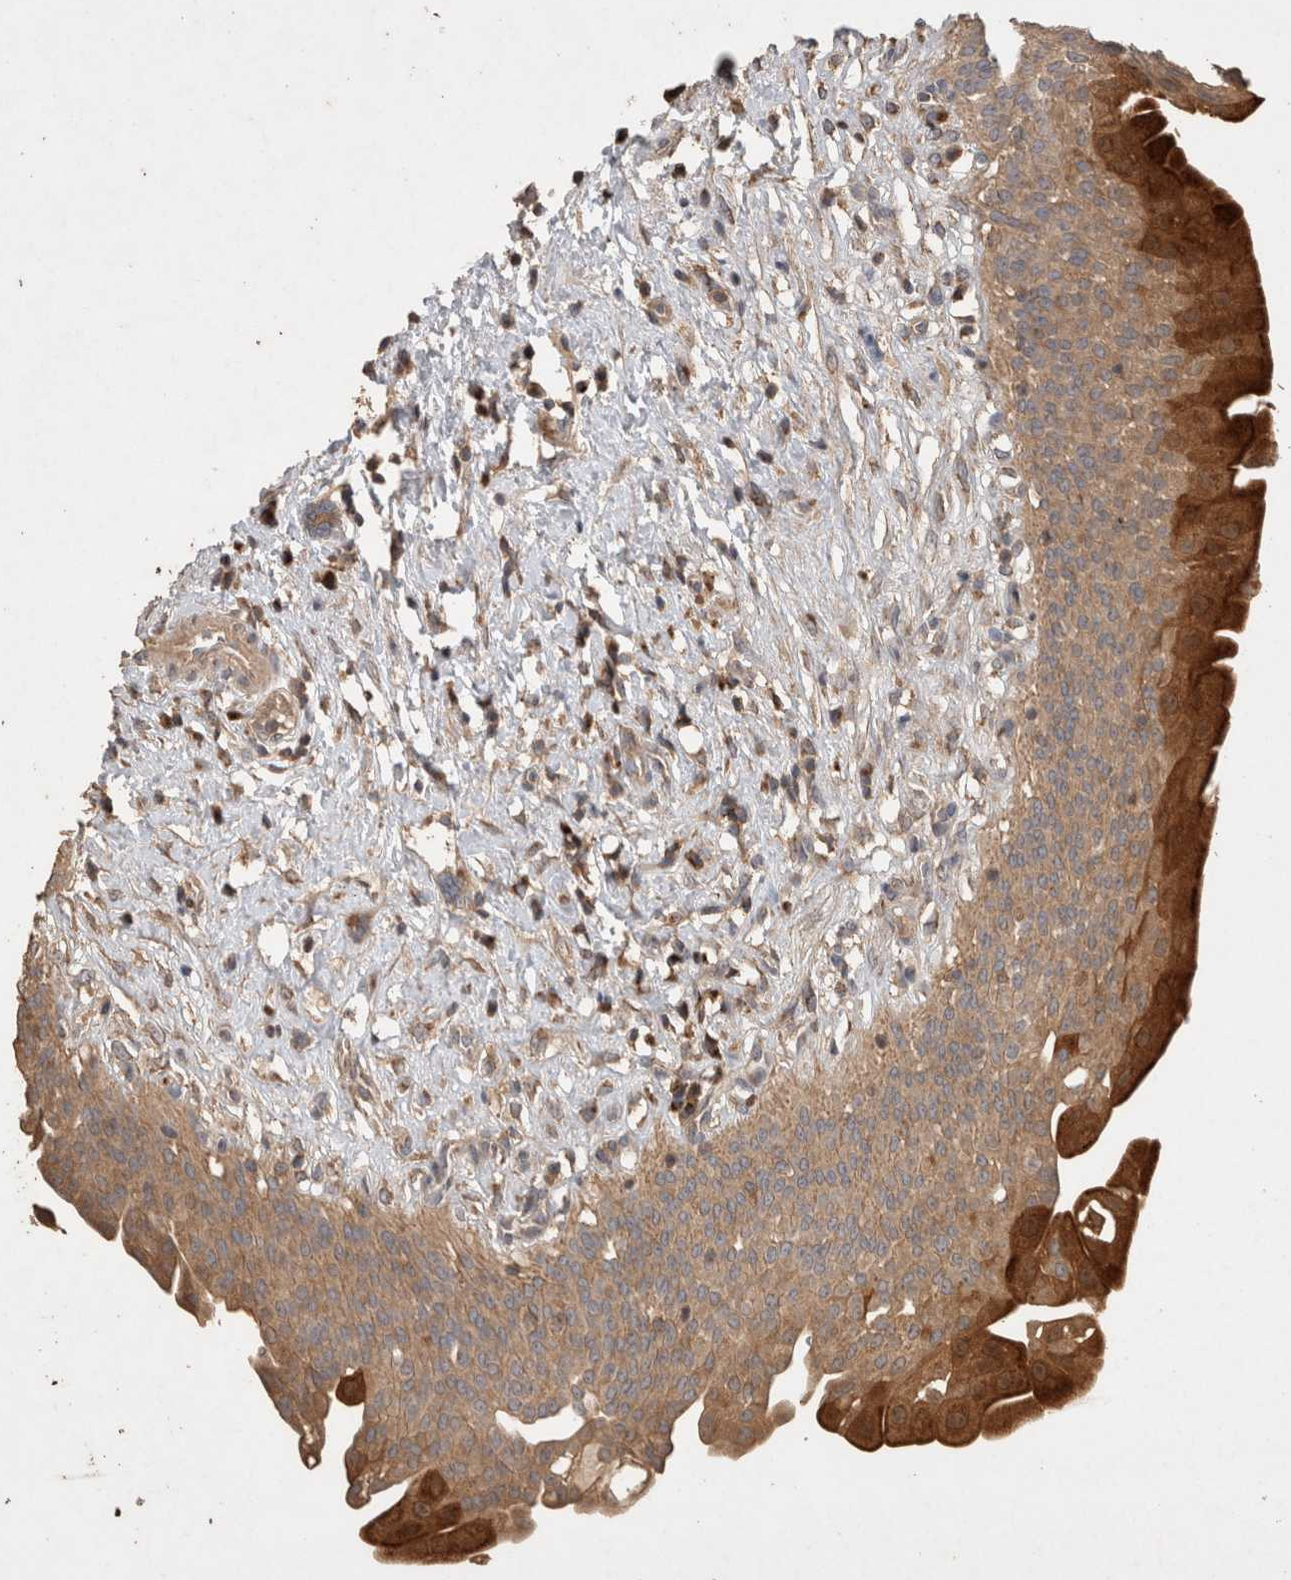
{"staining": {"intensity": "moderate", "quantity": ">75%", "location": "cytoplasmic/membranous"}, "tissue": "urothelial cancer", "cell_type": "Tumor cells", "image_type": "cancer", "snomed": [{"axis": "morphology", "description": "Normal tissue, NOS"}, {"axis": "morphology", "description": "Urothelial carcinoma, Low grade"}, {"axis": "topography", "description": "Smooth muscle"}, {"axis": "topography", "description": "Urinary bladder"}], "caption": "Immunohistochemical staining of urothelial carcinoma (low-grade) exhibits moderate cytoplasmic/membranous protein positivity in approximately >75% of tumor cells.", "gene": "SNX31", "patient": {"sex": "male", "age": 60}}